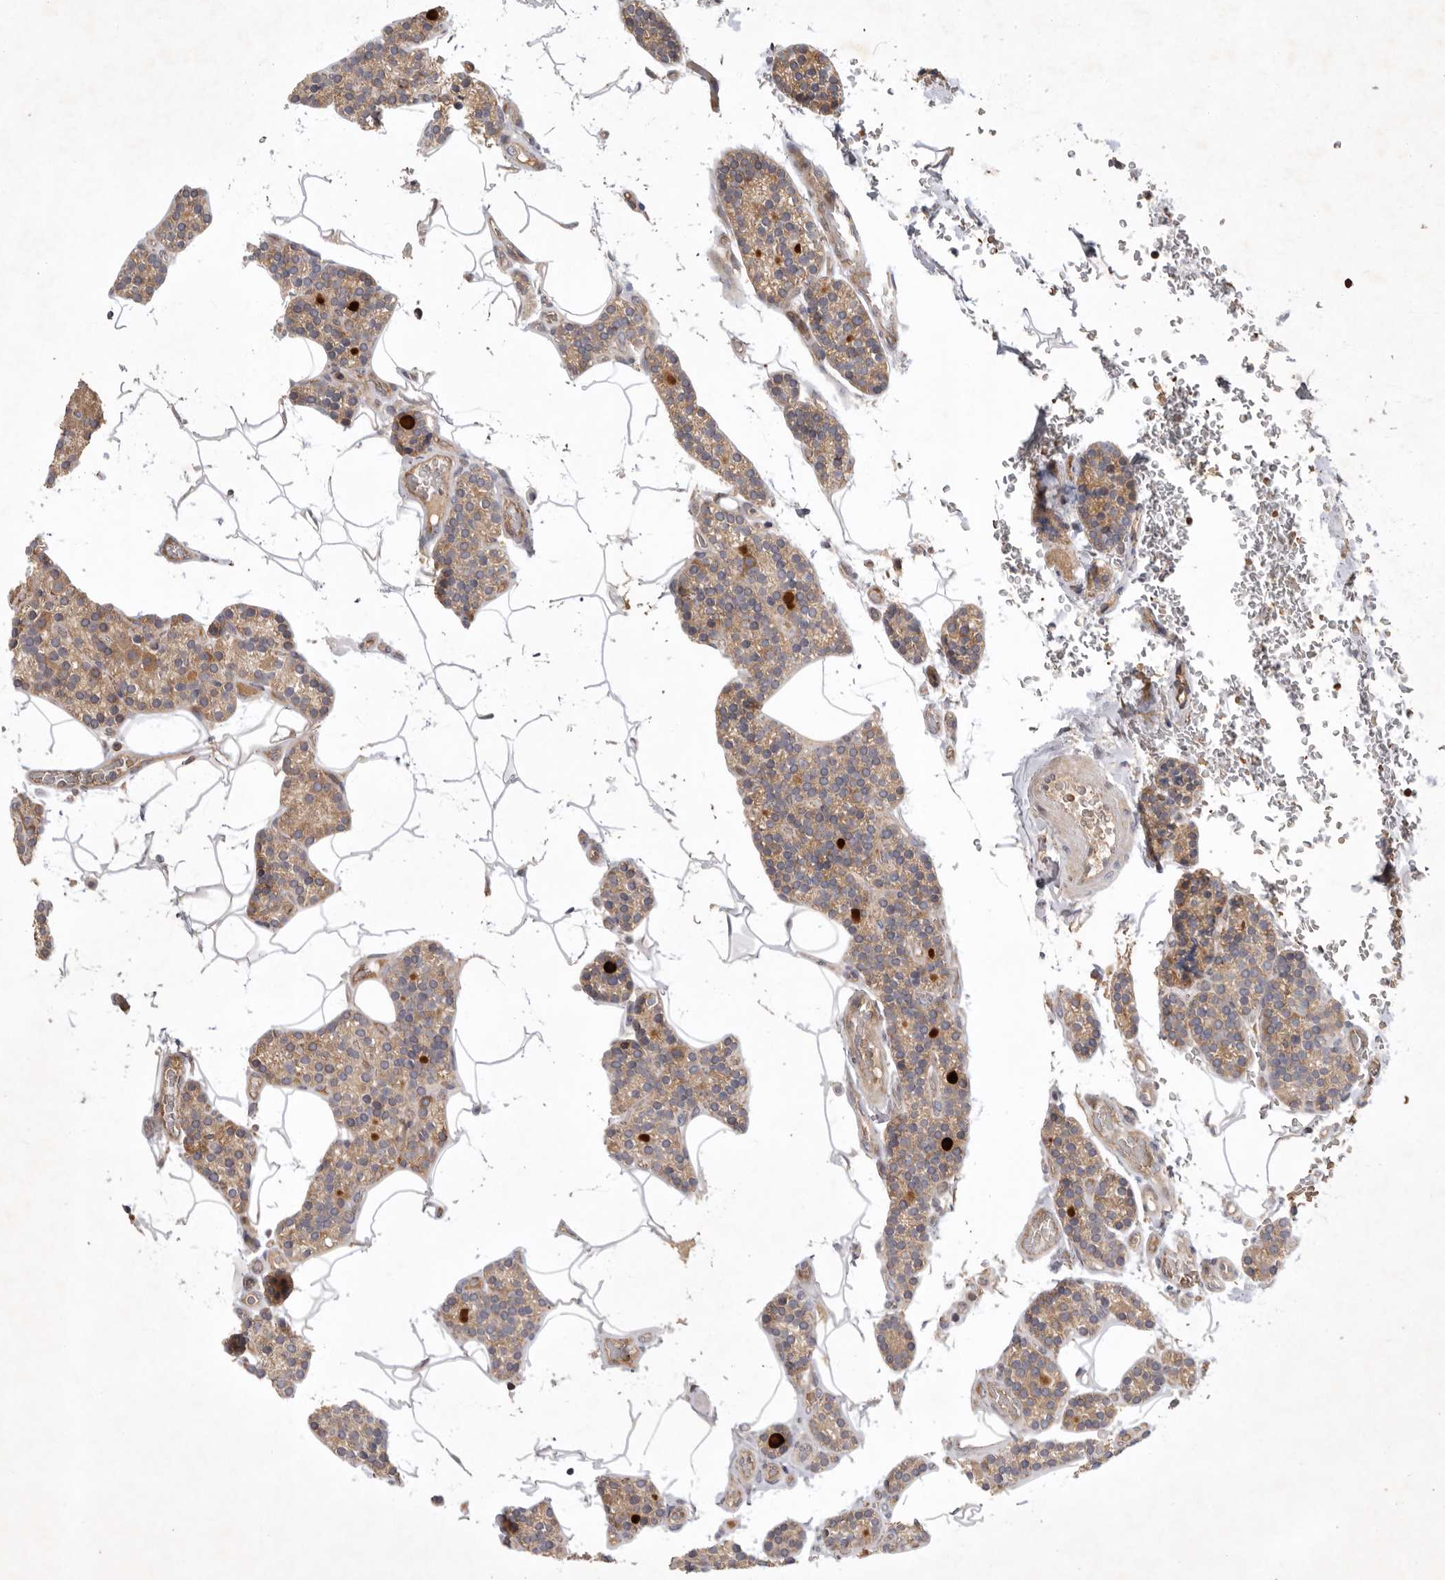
{"staining": {"intensity": "moderate", "quantity": ">75%", "location": "cytoplasmic/membranous"}, "tissue": "parathyroid gland", "cell_type": "Glandular cells", "image_type": "normal", "snomed": [{"axis": "morphology", "description": "Normal tissue, NOS"}, {"axis": "topography", "description": "Parathyroid gland"}], "caption": "Brown immunohistochemical staining in unremarkable parathyroid gland displays moderate cytoplasmic/membranous staining in approximately >75% of glandular cells.", "gene": "KIF2B", "patient": {"sex": "male", "age": 52}}